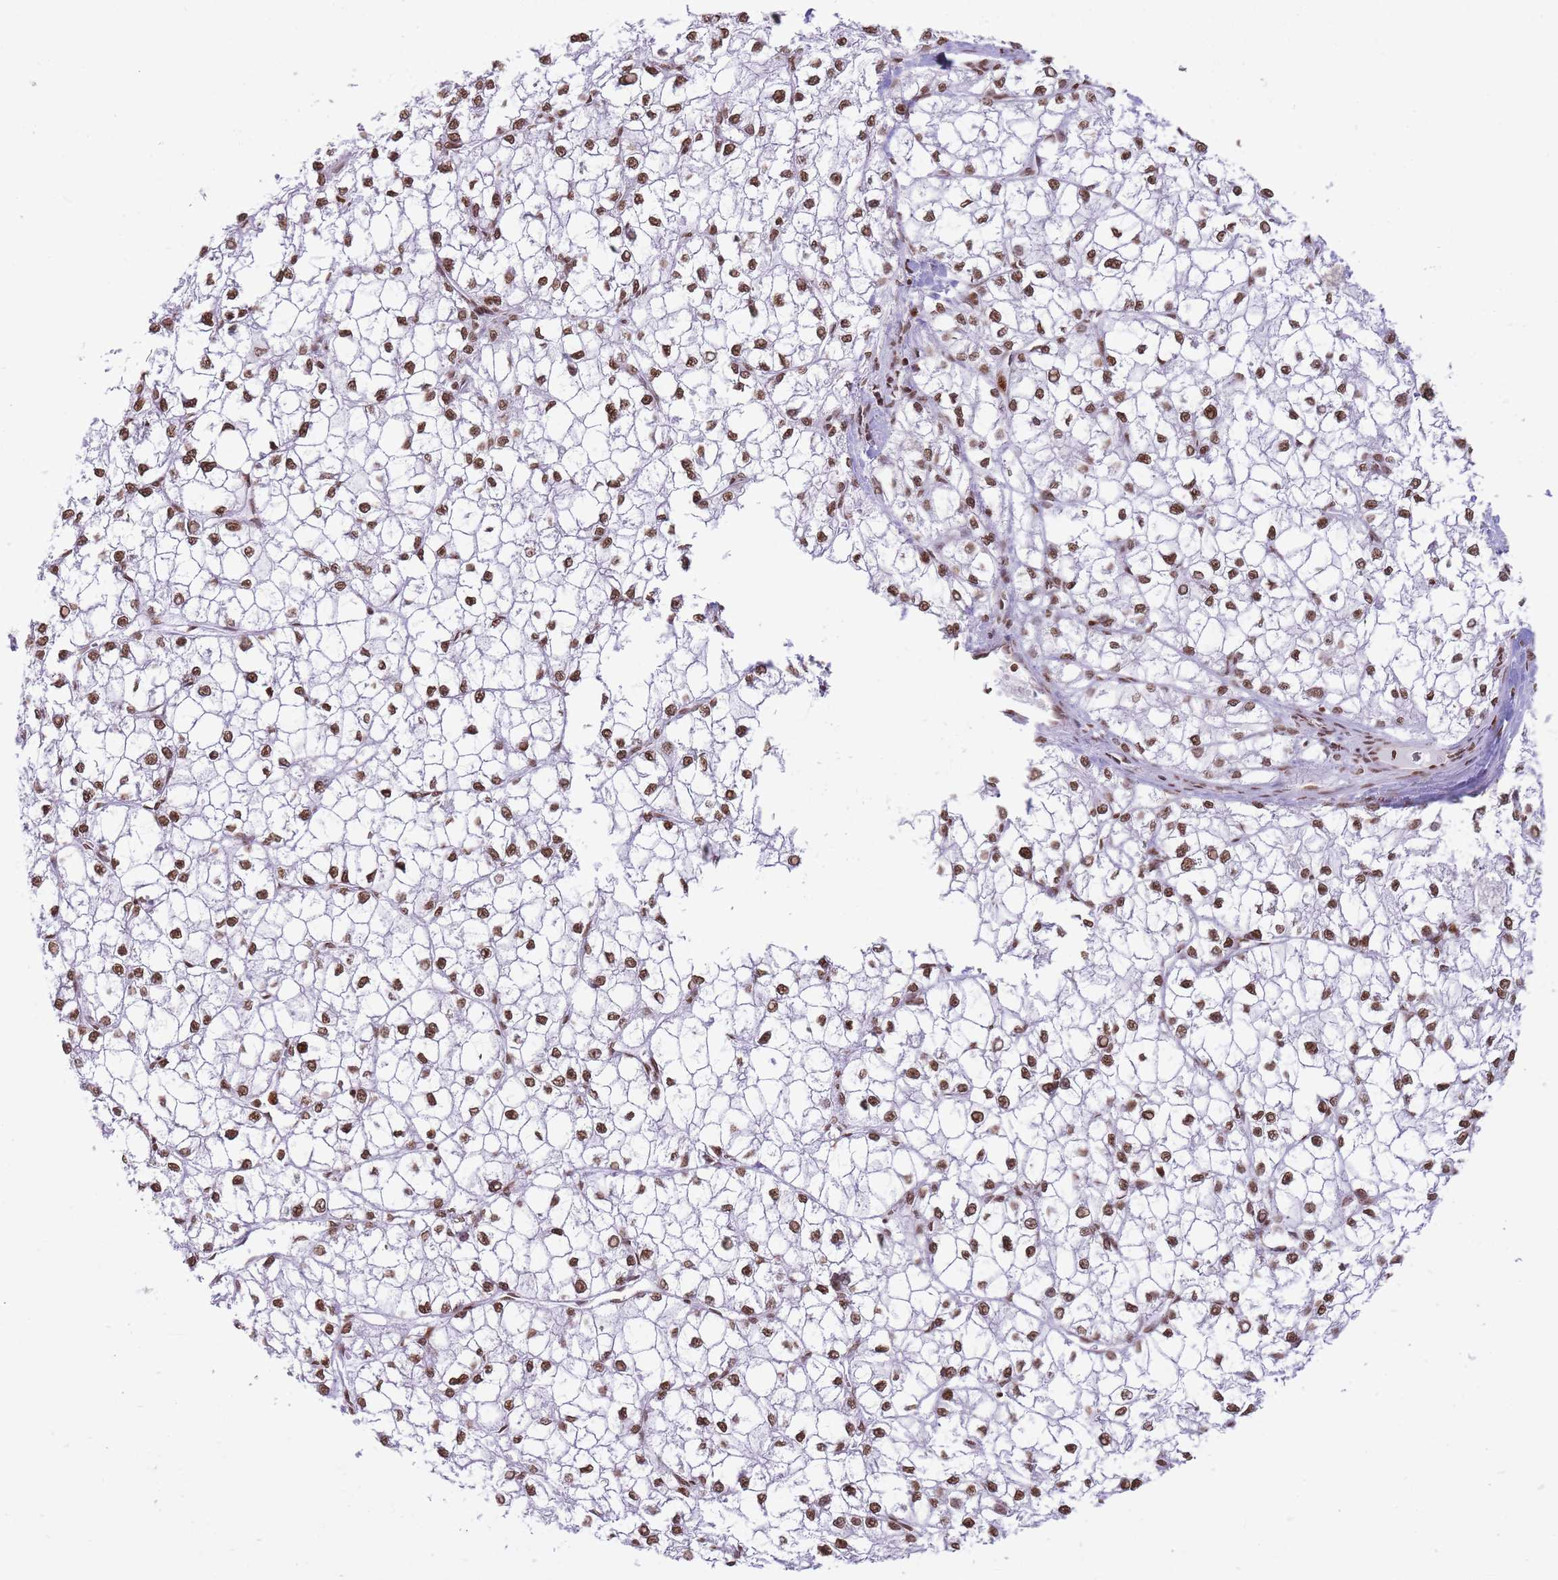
{"staining": {"intensity": "moderate", "quantity": ">75%", "location": "nuclear"}, "tissue": "liver cancer", "cell_type": "Tumor cells", "image_type": "cancer", "snomed": [{"axis": "morphology", "description": "Carcinoma, Hepatocellular, NOS"}, {"axis": "topography", "description": "Liver"}], "caption": "Moderate nuclear staining is appreciated in approximately >75% of tumor cells in liver hepatocellular carcinoma.", "gene": "SHISAL1", "patient": {"sex": "female", "age": 43}}